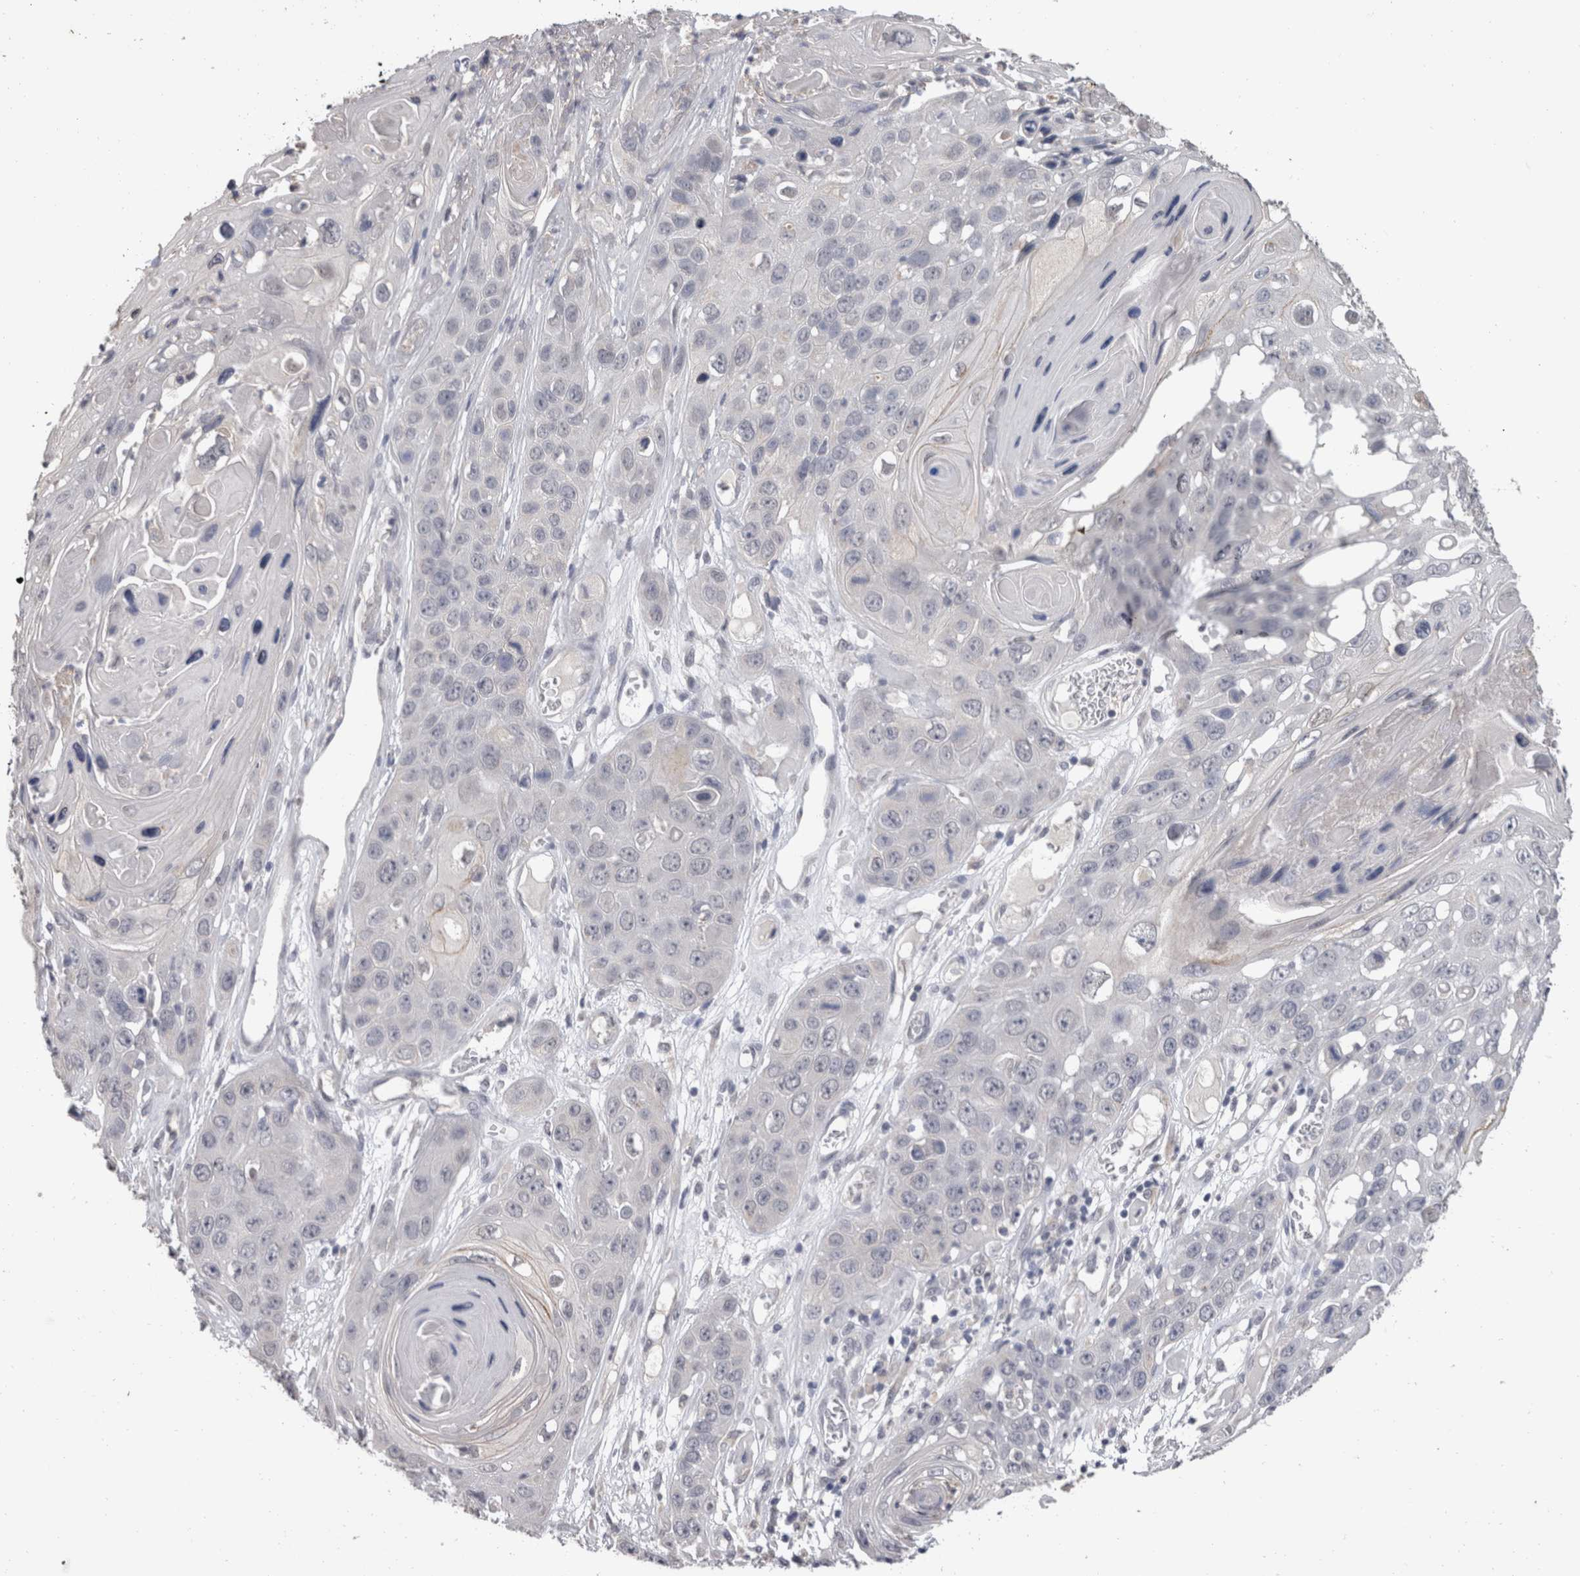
{"staining": {"intensity": "negative", "quantity": "none", "location": "none"}, "tissue": "skin cancer", "cell_type": "Tumor cells", "image_type": "cancer", "snomed": [{"axis": "morphology", "description": "Squamous cell carcinoma, NOS"}, {"axis": "topography", "description": "Skin"}], "caption": "Tumor cells are negative for brown protein staining in skin cancer (squamous cell carcinoma).", "gene": "FHOD3", "patient": {"sex": "male", "age": 55}}